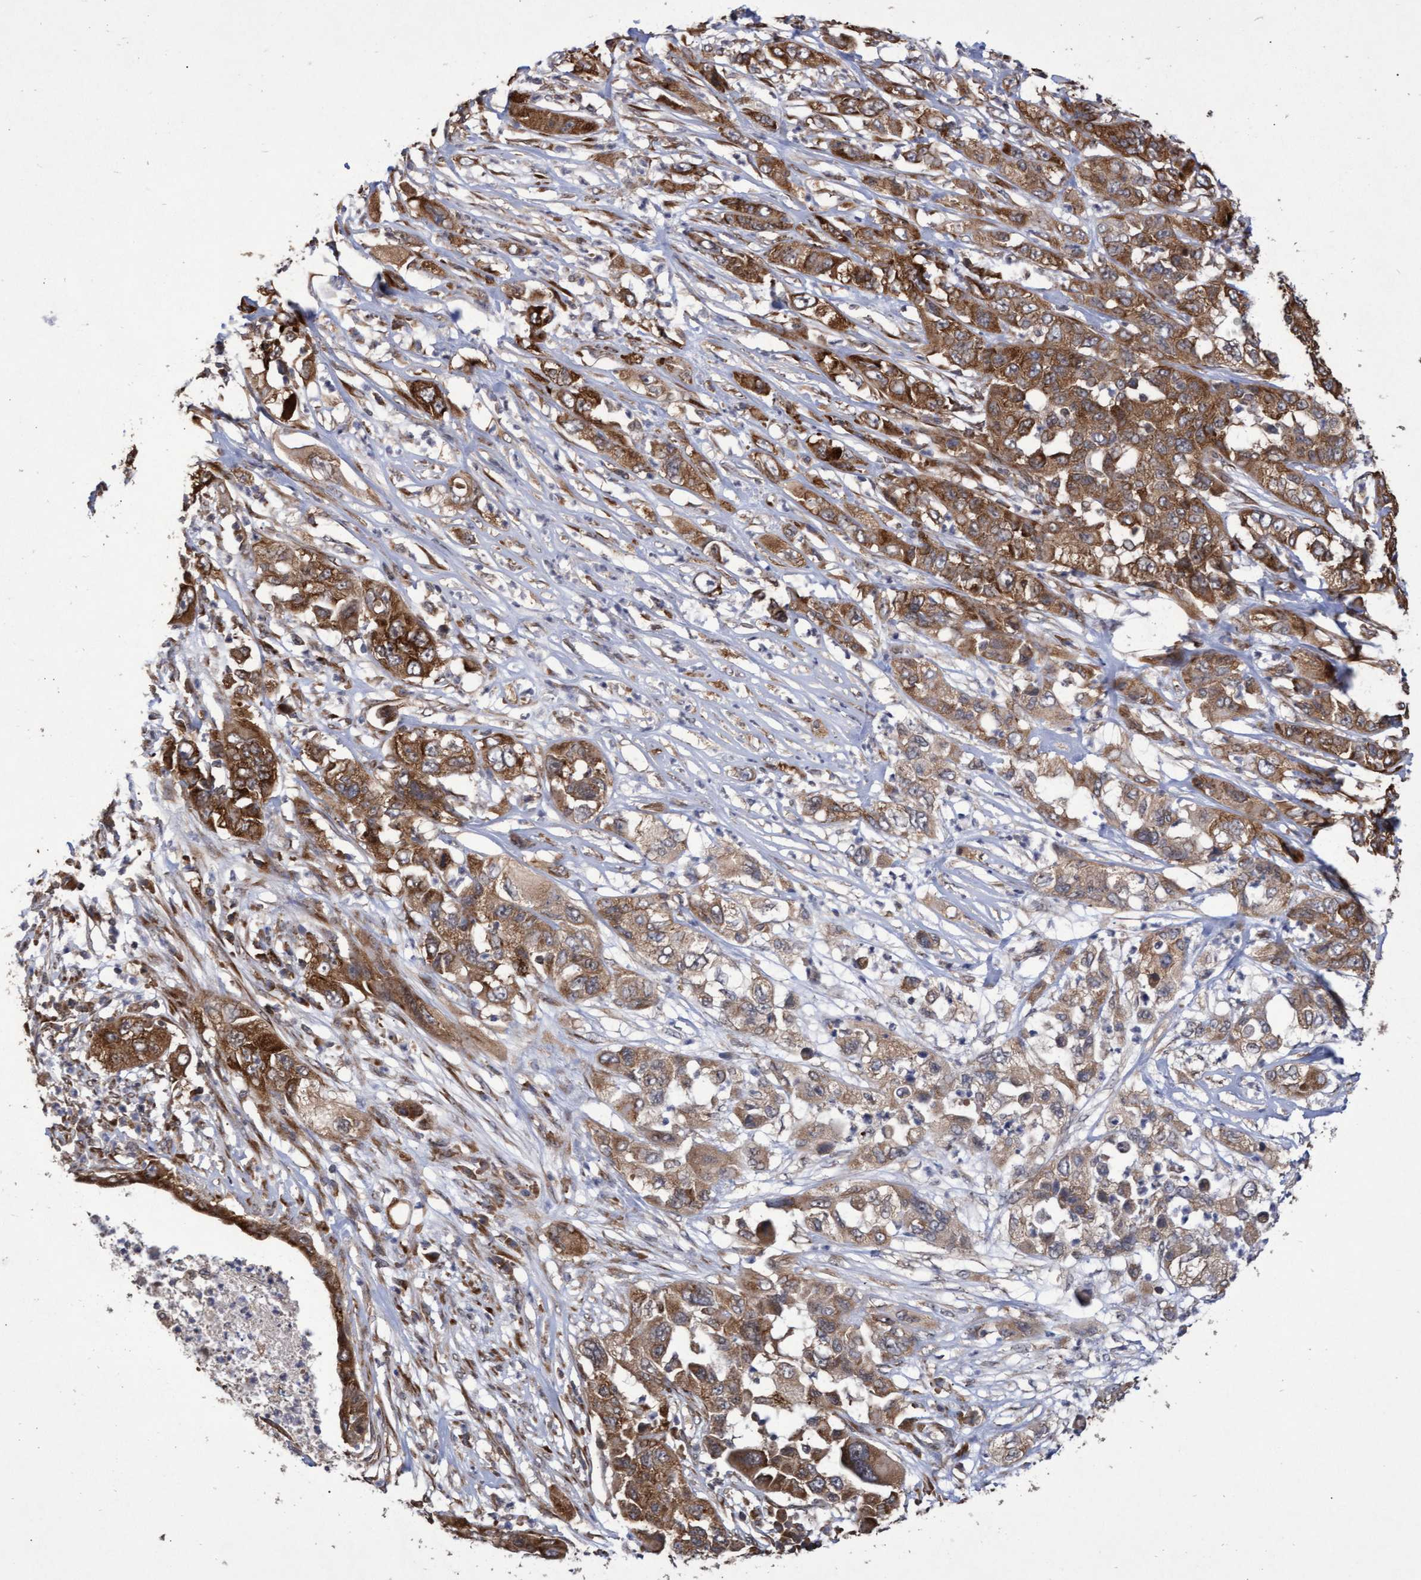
{"staining": {"intensity": "strong", "quantity": ">75%", "location": "cytoplasmic/membranous"}, "tissue": "pancreatic cancer", "cell_type": "Tumor cells", "image_type": "cancer", "snomed": [{"axis": "morphology", "description": "Adenocarcinoma, NOS"}, {"axis": "topography", "description": "Pancreas"}], "caption": "Immunohistochemical staining of human adenocarcinoma (pancreatic) displays high levels of strong cytoplasmic/membranous protein staining in approximately >75% of tumor cells. Ihc stains the protein of interest in brown and the nuclei are stained blue.", "gene": "ABCF2", "patient": {"sex": "female", "age": 78}}